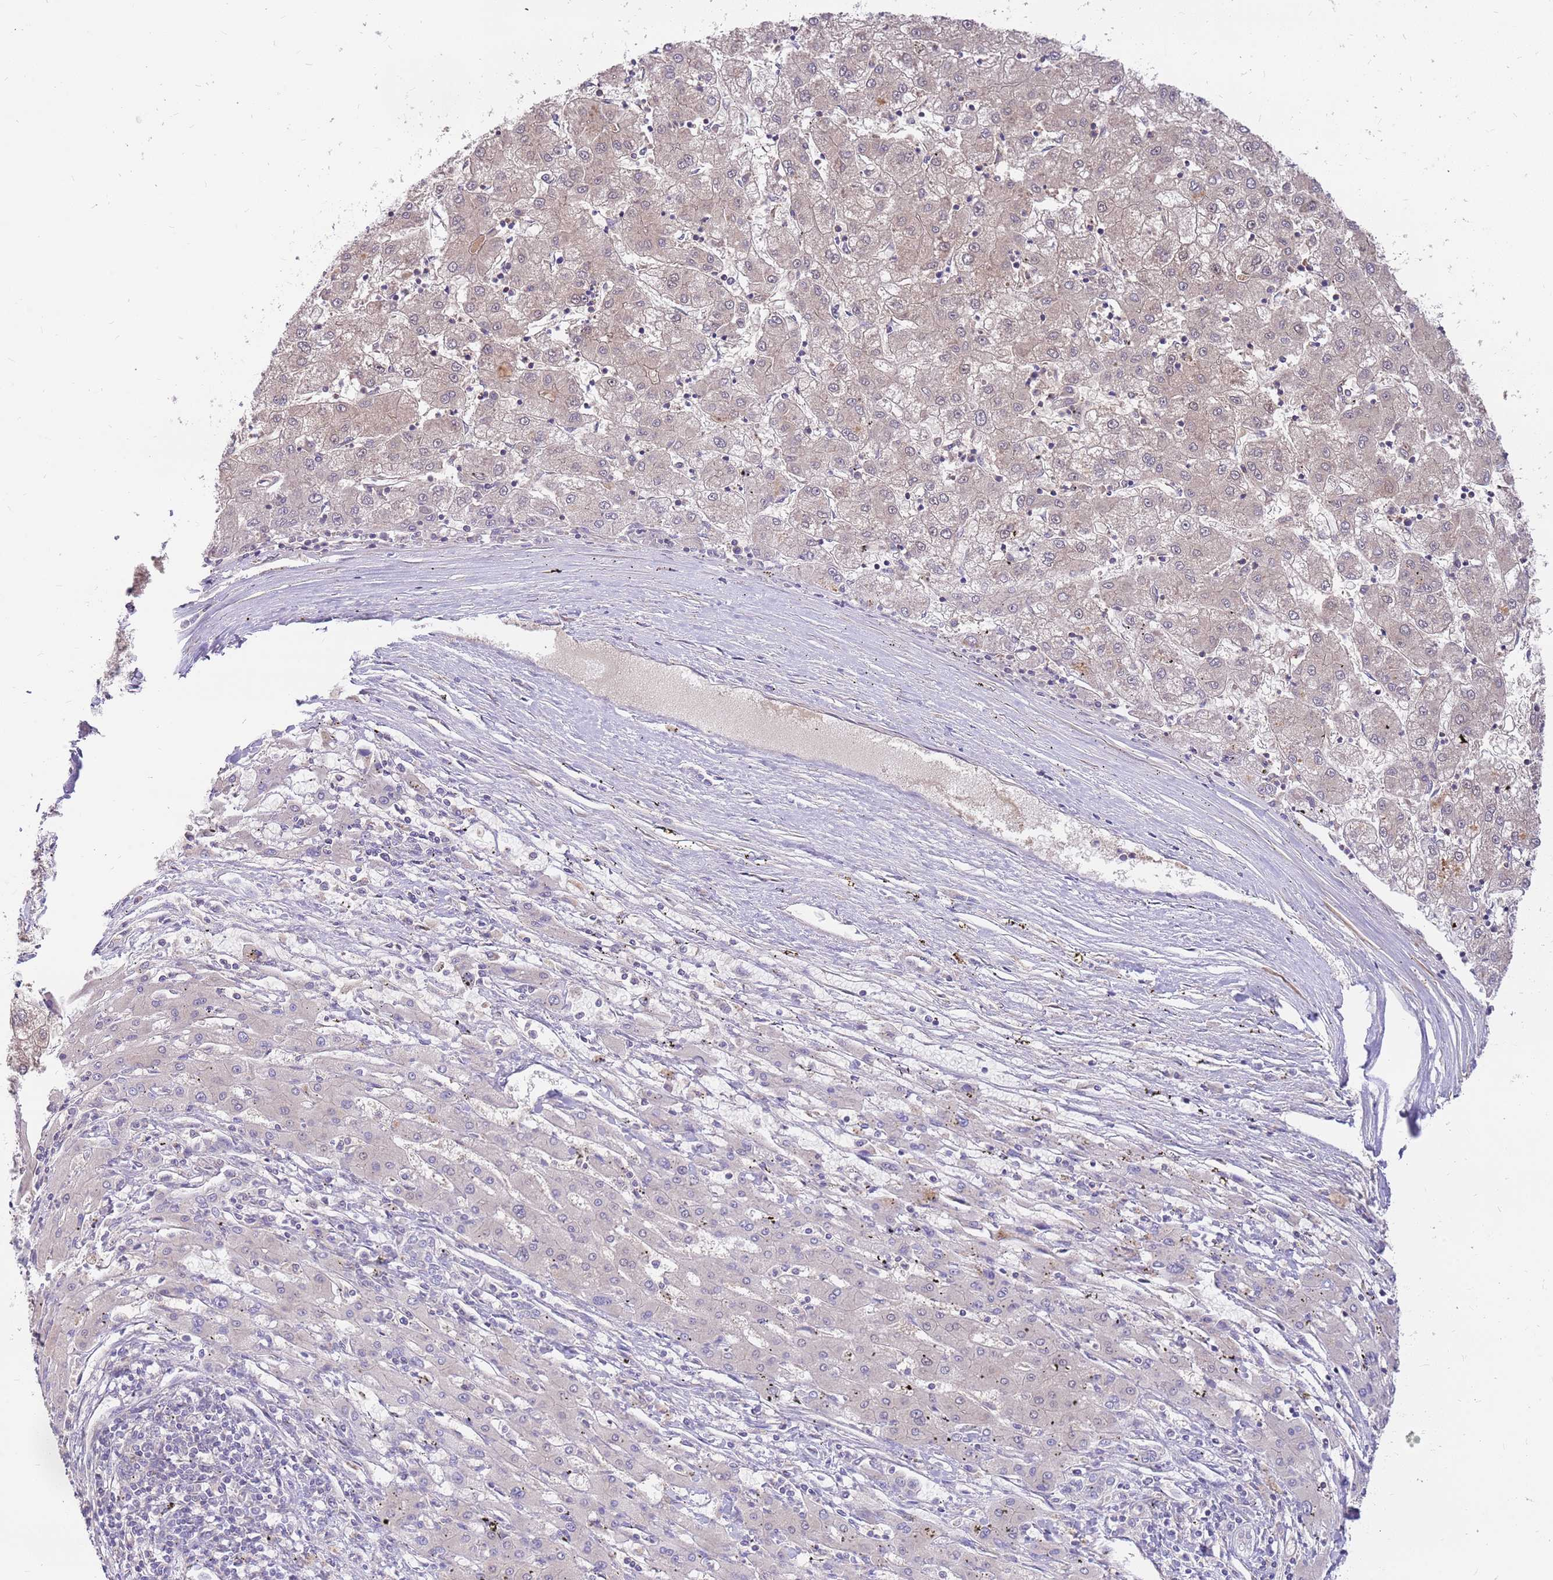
{"staining": {"intensity": "weak", "quantity": "<25%", "location": "cytoplasmic/membranous"}, "tissue": "liver cancer", "cell_type": "Tumor cells", "image_type": "cancer", "snomed": [{"axis": "morphology", "description": "Carcinoma, Hepatocellular, NOS"}, {"axis": "topography", "description": "Liver"}], "caption": "DAB immunohistochemical staining of human liver cancer (hepatocellular carcinoma) reveals no significant positivity in tumor cells.", "gene": "MVD", "patient": {"sex": "male", "age": 72}}